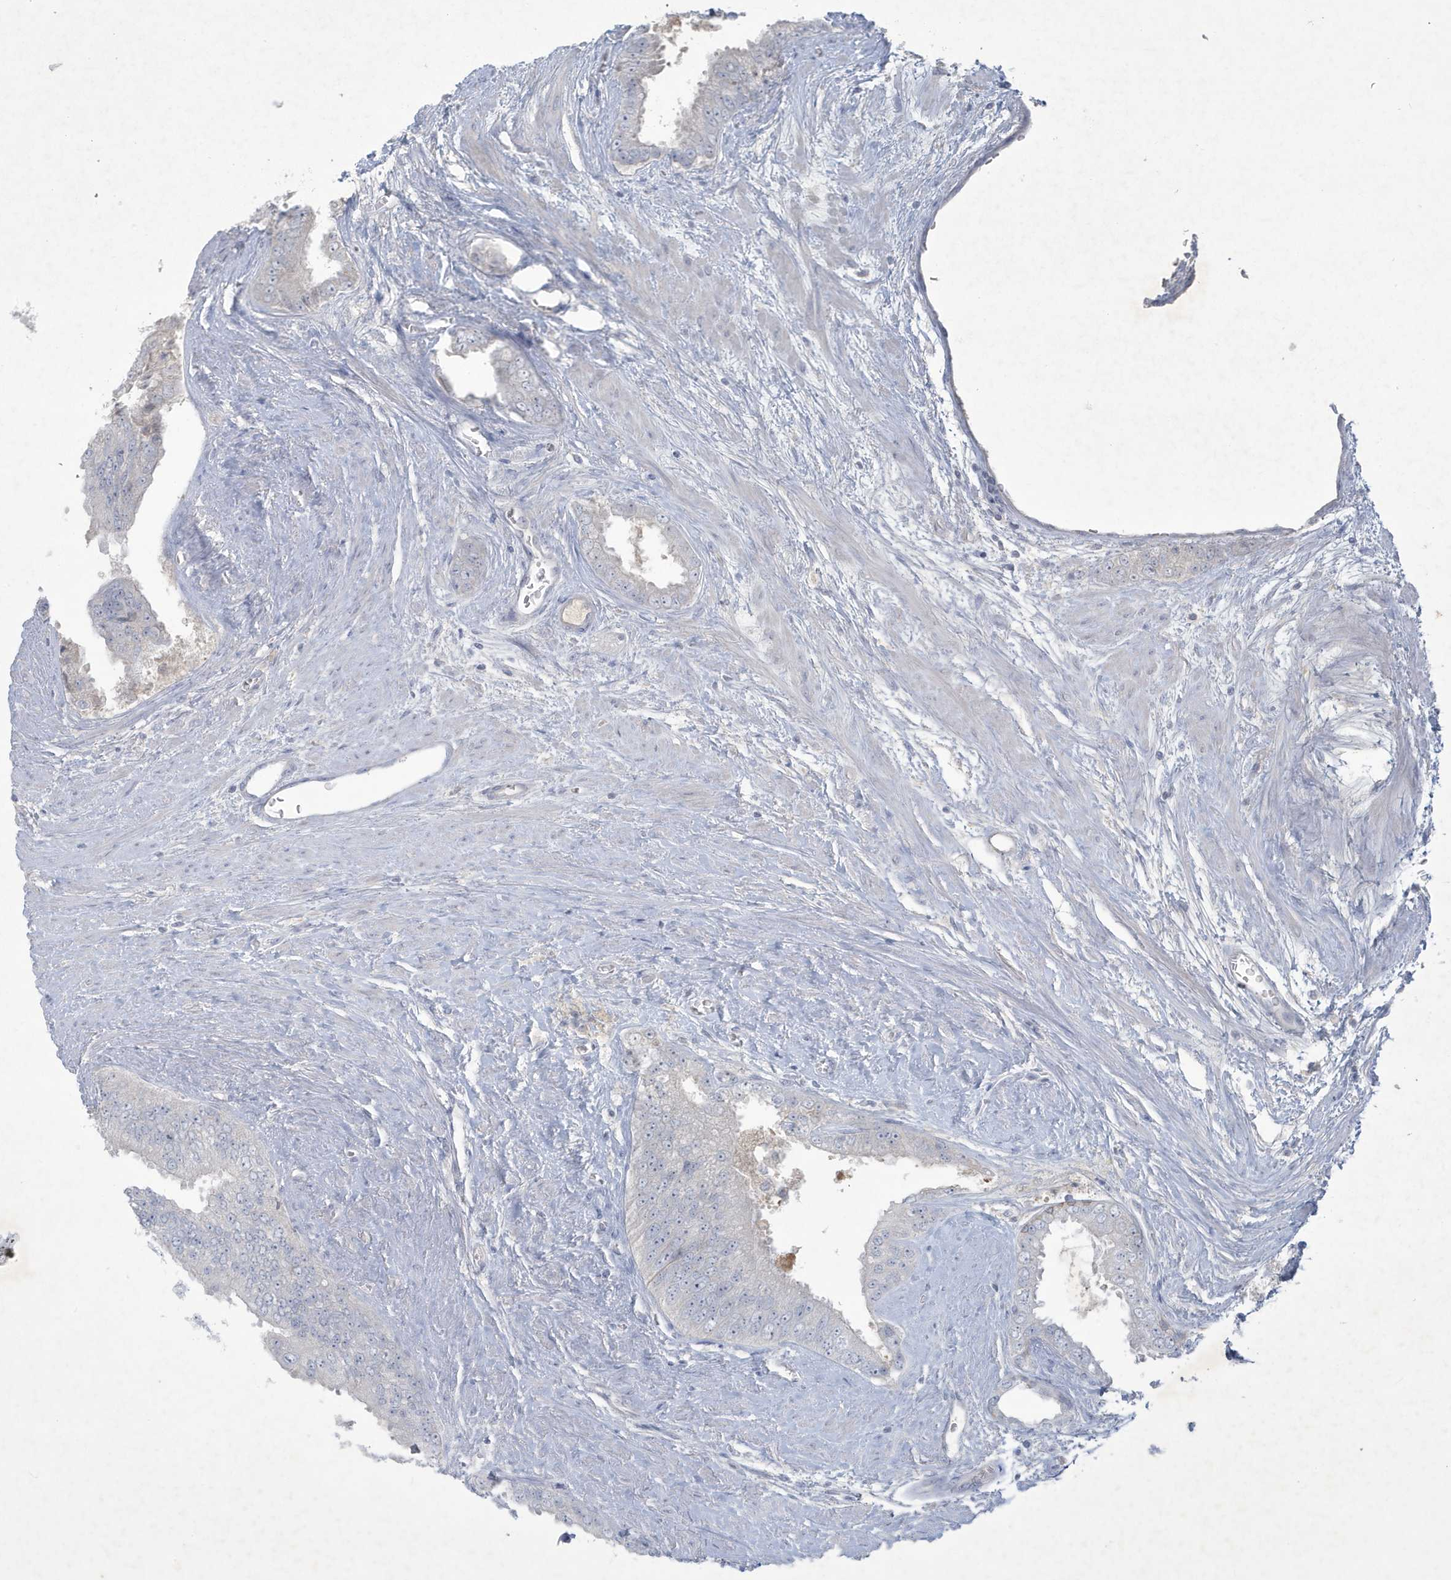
{"staining": {"intensity": "negative", "quantity": "none", "location": "none"}, "tissue": "prostate cancer", "cell_type": "Tumor cells", "image_type": "cancer", "snomed": [{"axis": "morphology", "description": "Adenocarcinoma, High grade"}, {"axis": "topography", "description": "Prostate"}], "caption": "High magnification brightfield microscopy of prostate high-grade adenocarcinoma stained with DAB (3,3'-diaminobenzidine) (brown) and counterstained with hematoxylin (blue): tumor cells show no significant staining.", "gene": "CCDC24", "patient": {"sex": "male", "age": 58}}